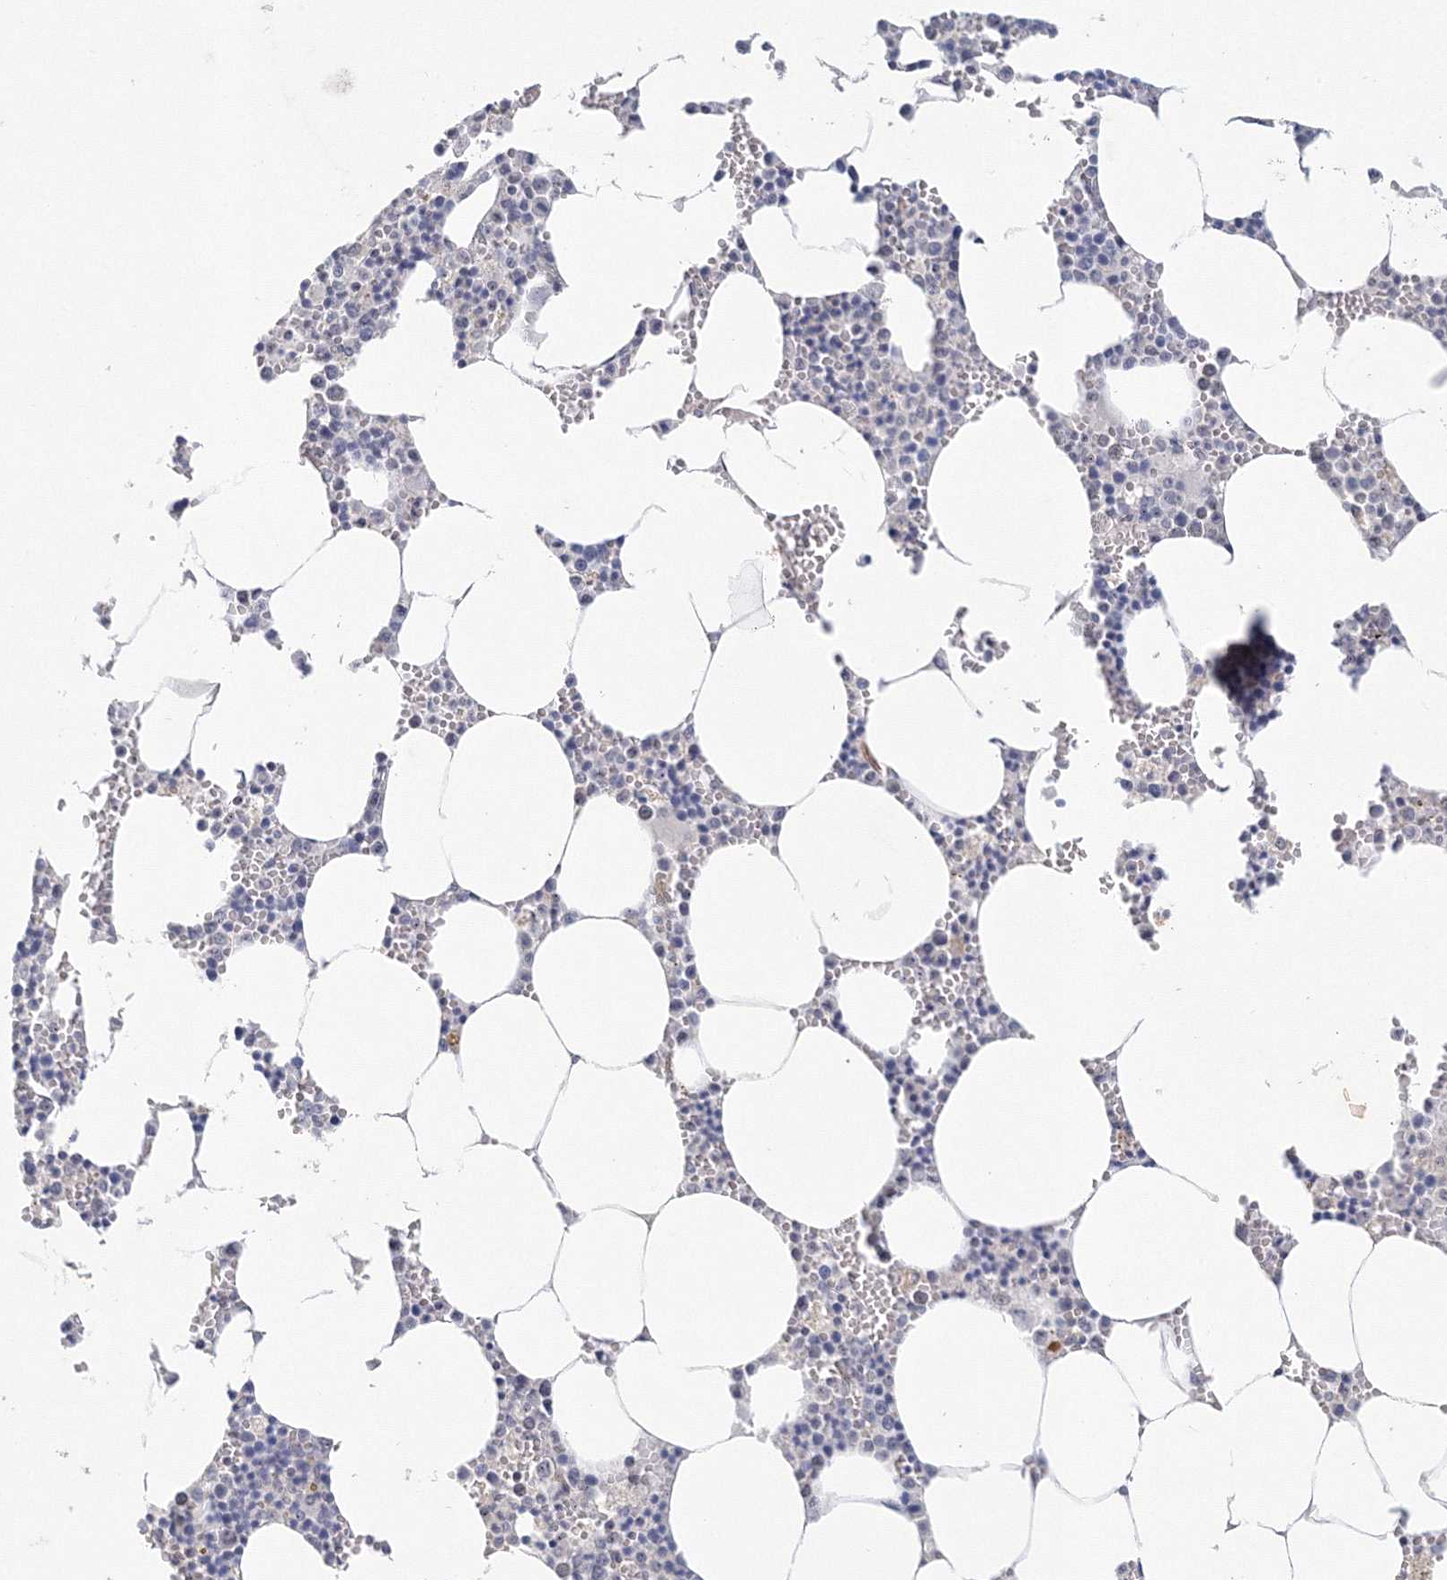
{"staining": {"intensity": "negative", "quantity": "none", "location": "none"}, "tissue": "bone marrow", "cell_type": "Hematopoietic cells", "image_type": "normal", "snomed": [{"axis": "morphology", "description": "Normal tissue, NOS"}, {"axis": "topography", "description": "Bone marrow"}], "caption": "Hematopoietic cells are negative for protein expression in benign human bone marrow.", "gene": "SIRT7", "patient": {"sex": "male", "age": 70}}